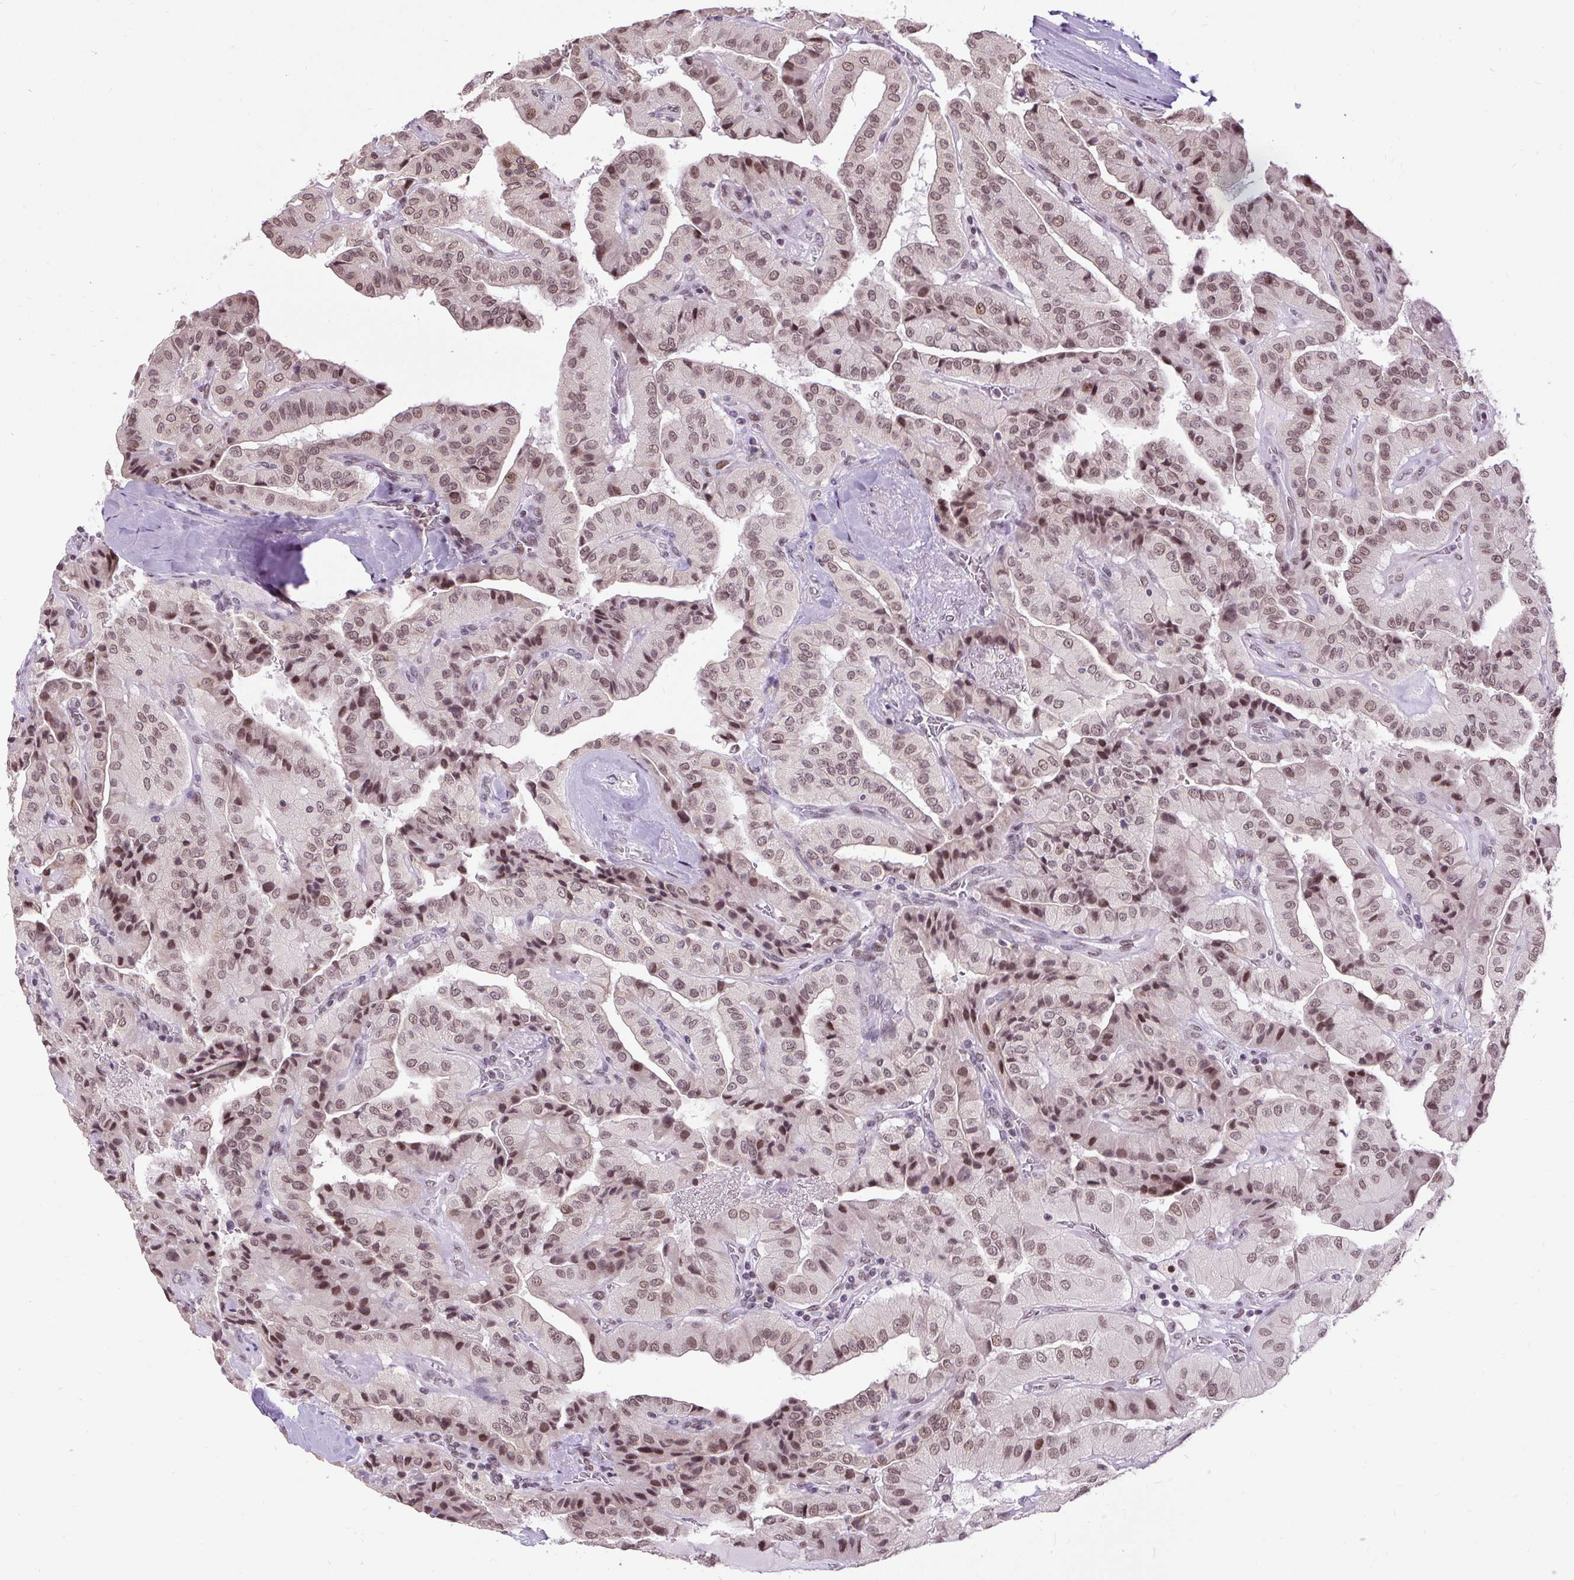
{"staining": {"intensity": "moderate", "quantity": ">75%", "location": "nuclear"}, "tissue": "thyroid cancer", "cell_type": "Tumor cells", "image_type": "cancer", "snomed": [{"axis": "morphology", "description": "Normal tissue, NOS"}, {"axis": "morphology", "description": "Papillary adenocarcinoma, NOS"}, {"axis": "topography", "description": "Thyroid gland"}], "caption": "Human papillary adenocarcinoma (thyroid) stained for a protein (brown) shows moderate nuclear positive staining in approximately >75% of tumor cells.", "gene": "ZNF672", "patient": {"sex": "female", "age": 59}}